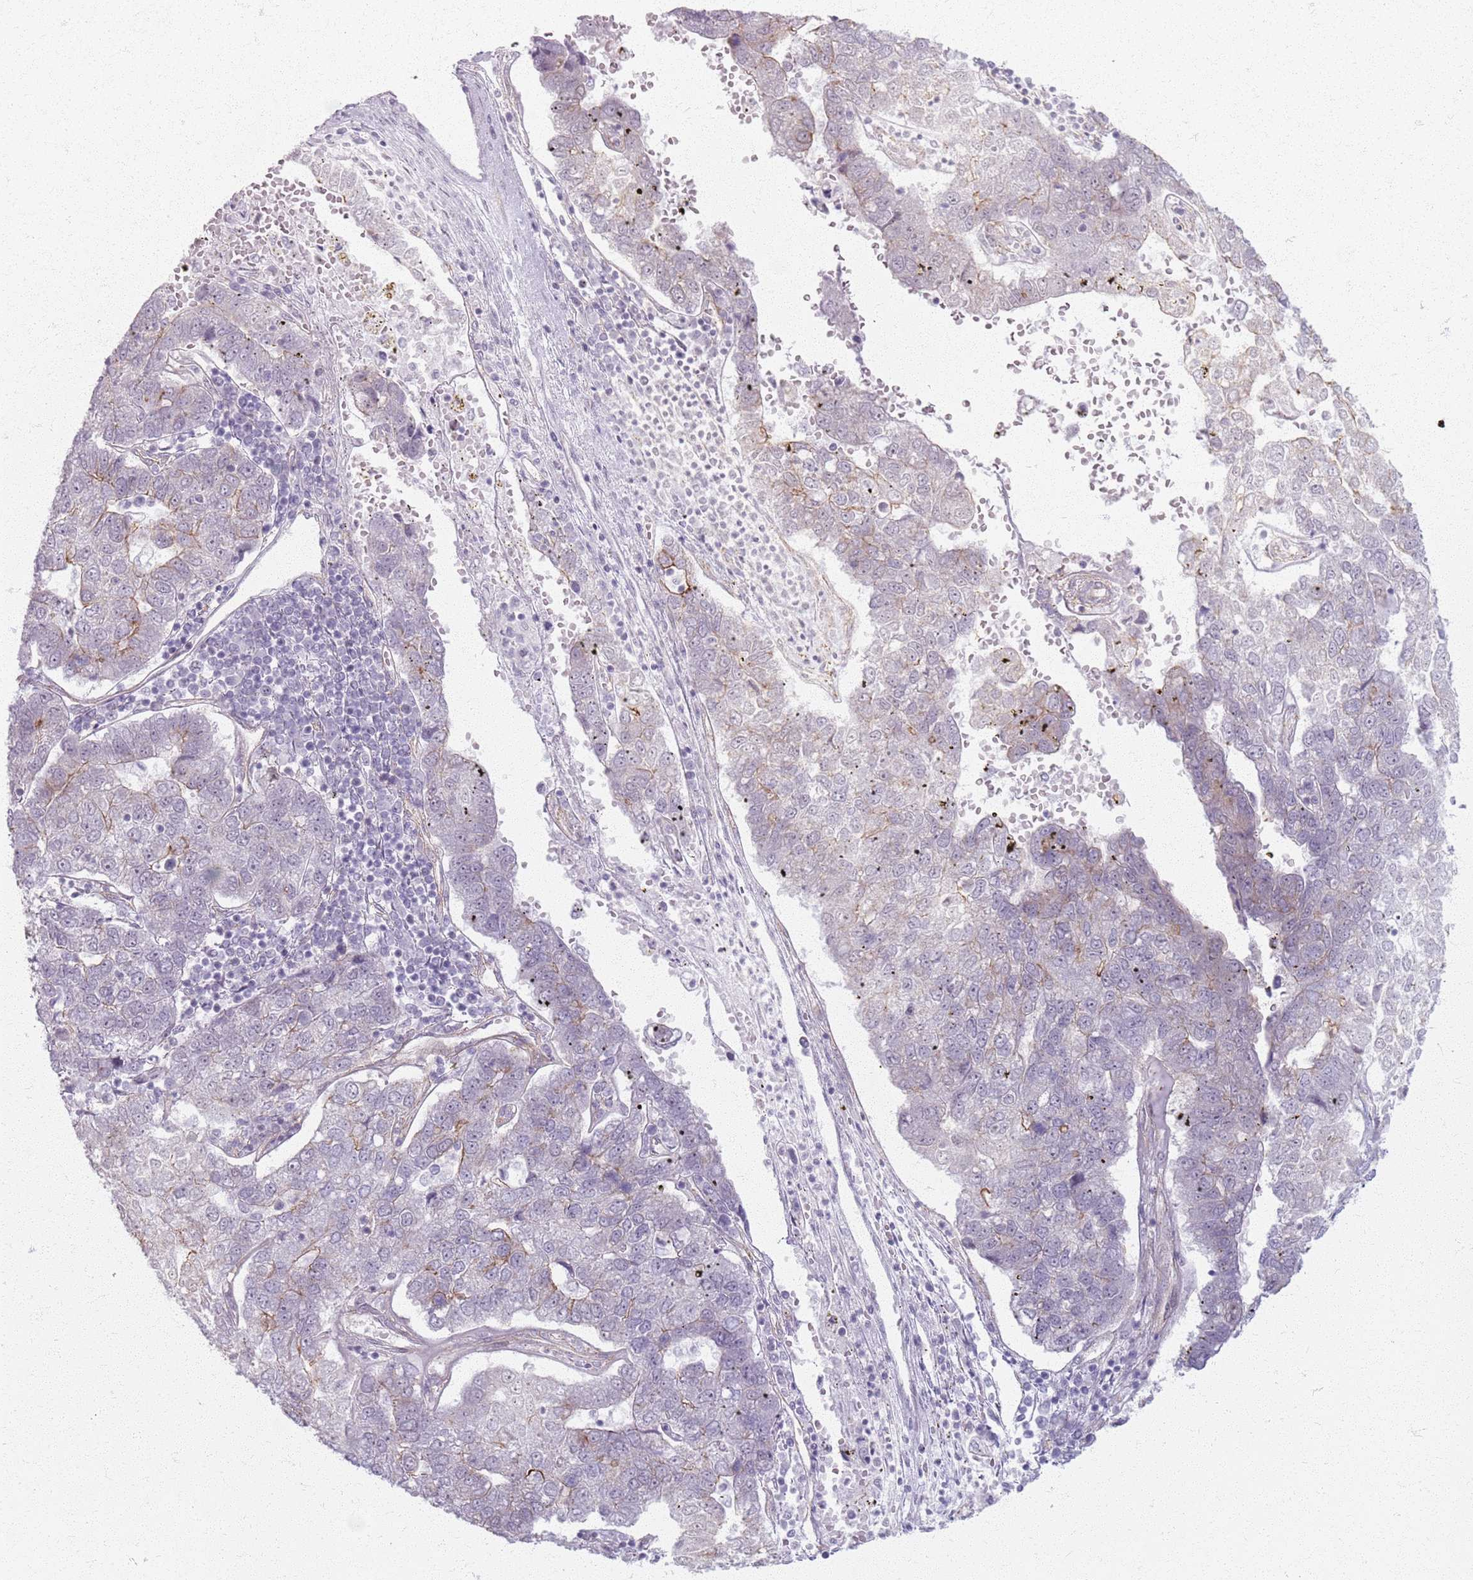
{"staining": {"intensity": "moderate", "quantity": "<25%", "location": "cytoplasmic/membranous"}, "tissue": "pancreatic cancer", "cell_type": "Tumor cells", "image_type": "cancer", "snomed": [{"axis": "morphology", "description": "Adenocarcinoma, NOS"}, {"axis": "topography", "description": "Pancreas"}], "caption": "Protein analysis of adenocarcinoma (pancreatic) tissue exhibits moderate cytoplasmic/membranous expression in approximately <25% of tumor cells.", "gene": "KCNA5", "patient": {"sex": "female", "age": 61}}